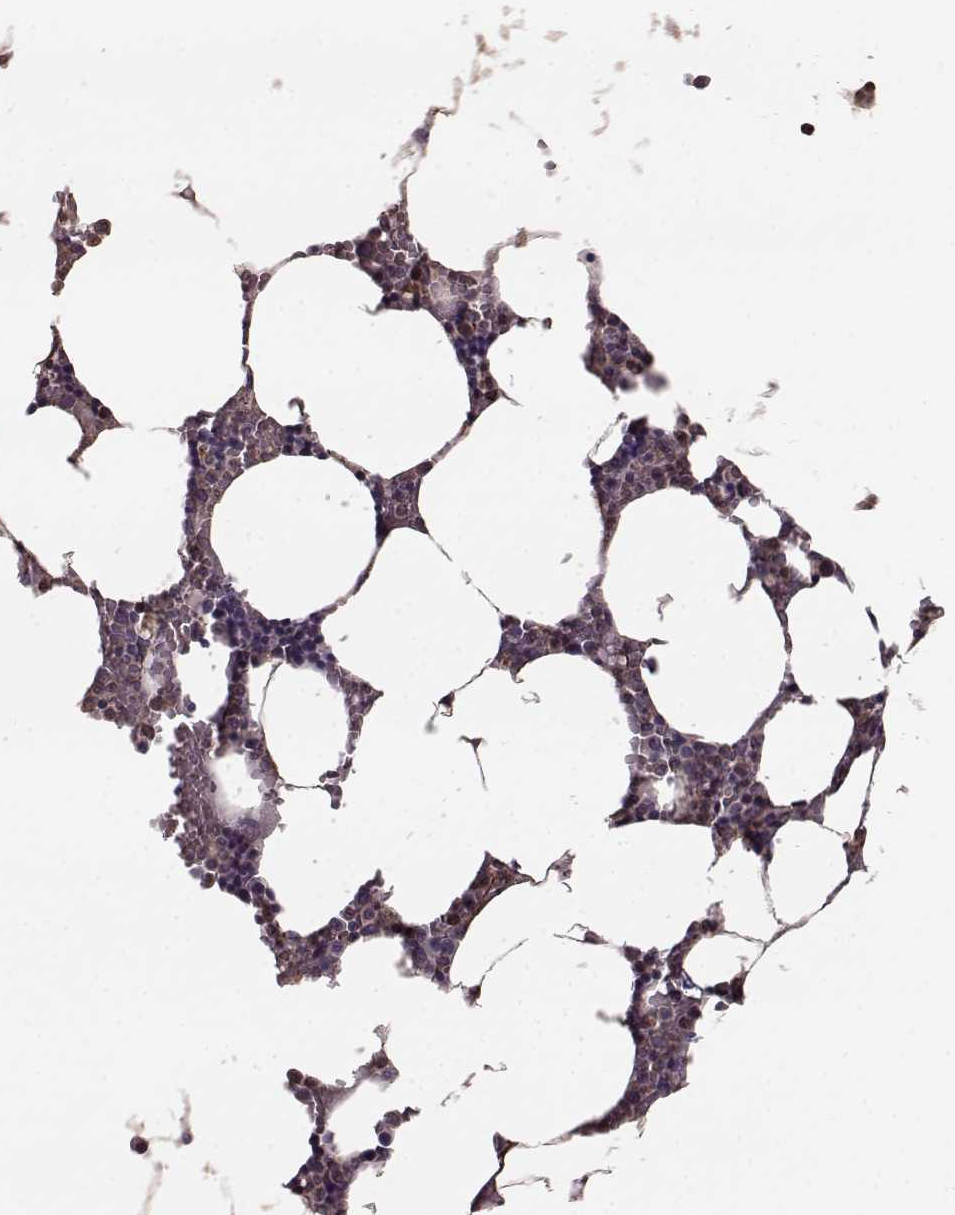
{"staining": {"intensity": "weak", "quantity": "<25%", "location": "cytoplasmic/membranous"}, "tissue": "bone marrow", "cell_type": "Hematopoietic cells", "image_type": "normal", "snomed": [{"axis": "morphology", "description": "Normal tissue, NOS"}, {"axis": "topography", "description": "Bone marrow"}], "caption": "This image is of unremarkable bone marrow stained with immunohistochemistry to label a protein in brown with the nuclei are counter-stained blue. There is no staining in hematopoietic cells.", "gene": "NTF3", "patient": {"sex": "female", "age": 52}}